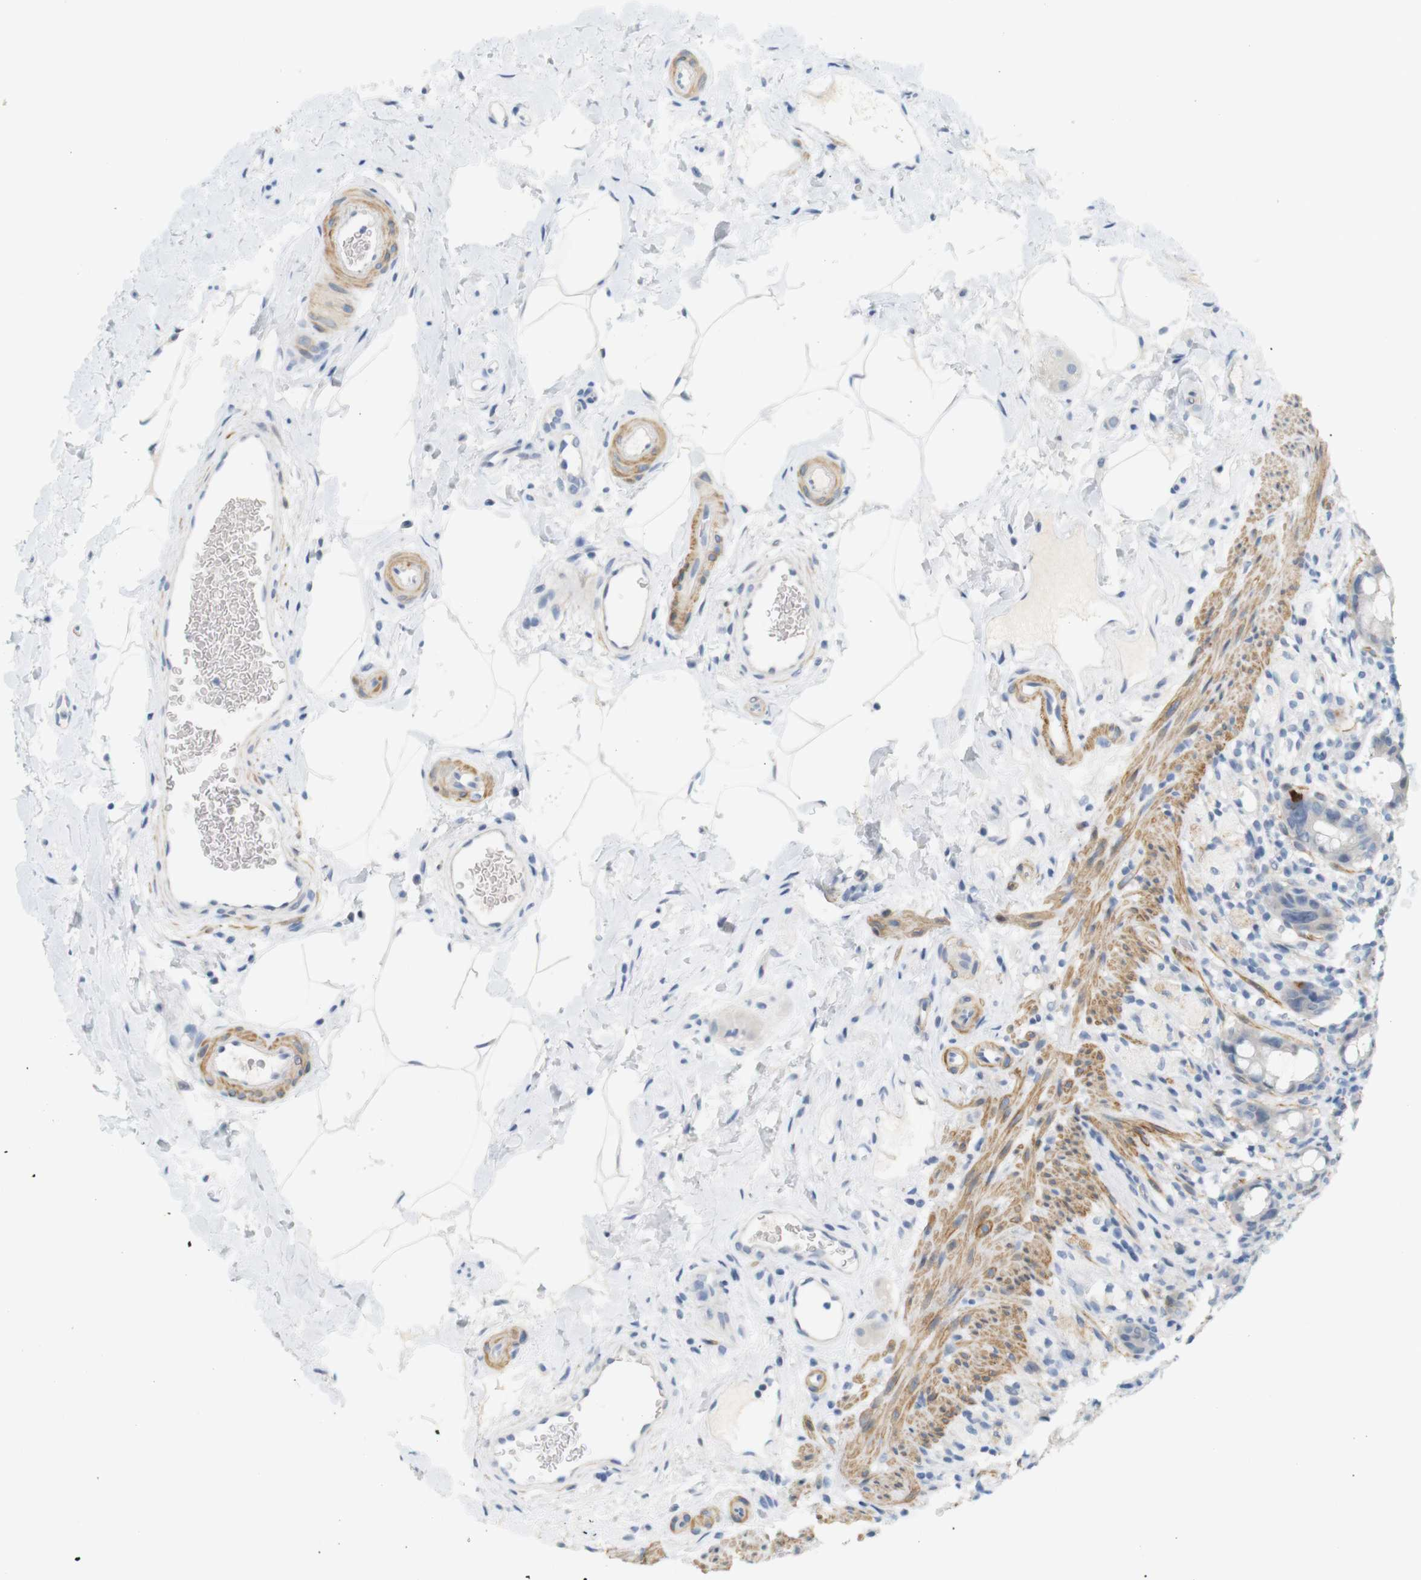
{"staining": {"intensity": "negative", "quantity": "none", "location": "none"}, "tissue": "rectum", "cell_type": "Glandular cells", "image_type": "normal", "snomed": [{"axis": "morphology", "description": "Normal tissue, NOS"}, {"axis": "topography", "description": "Rectum"}], "caption": "Photomicrograph shows no protein expression in glandular cells of normal rectum. The staining was performed using DAB to visualize the protein expression in brown, while the nuclei were stained in blue with hematoxylin (Magnification: 20x).", "gene": "HRH2", "patient": {"sex": "male", "age": 44}}